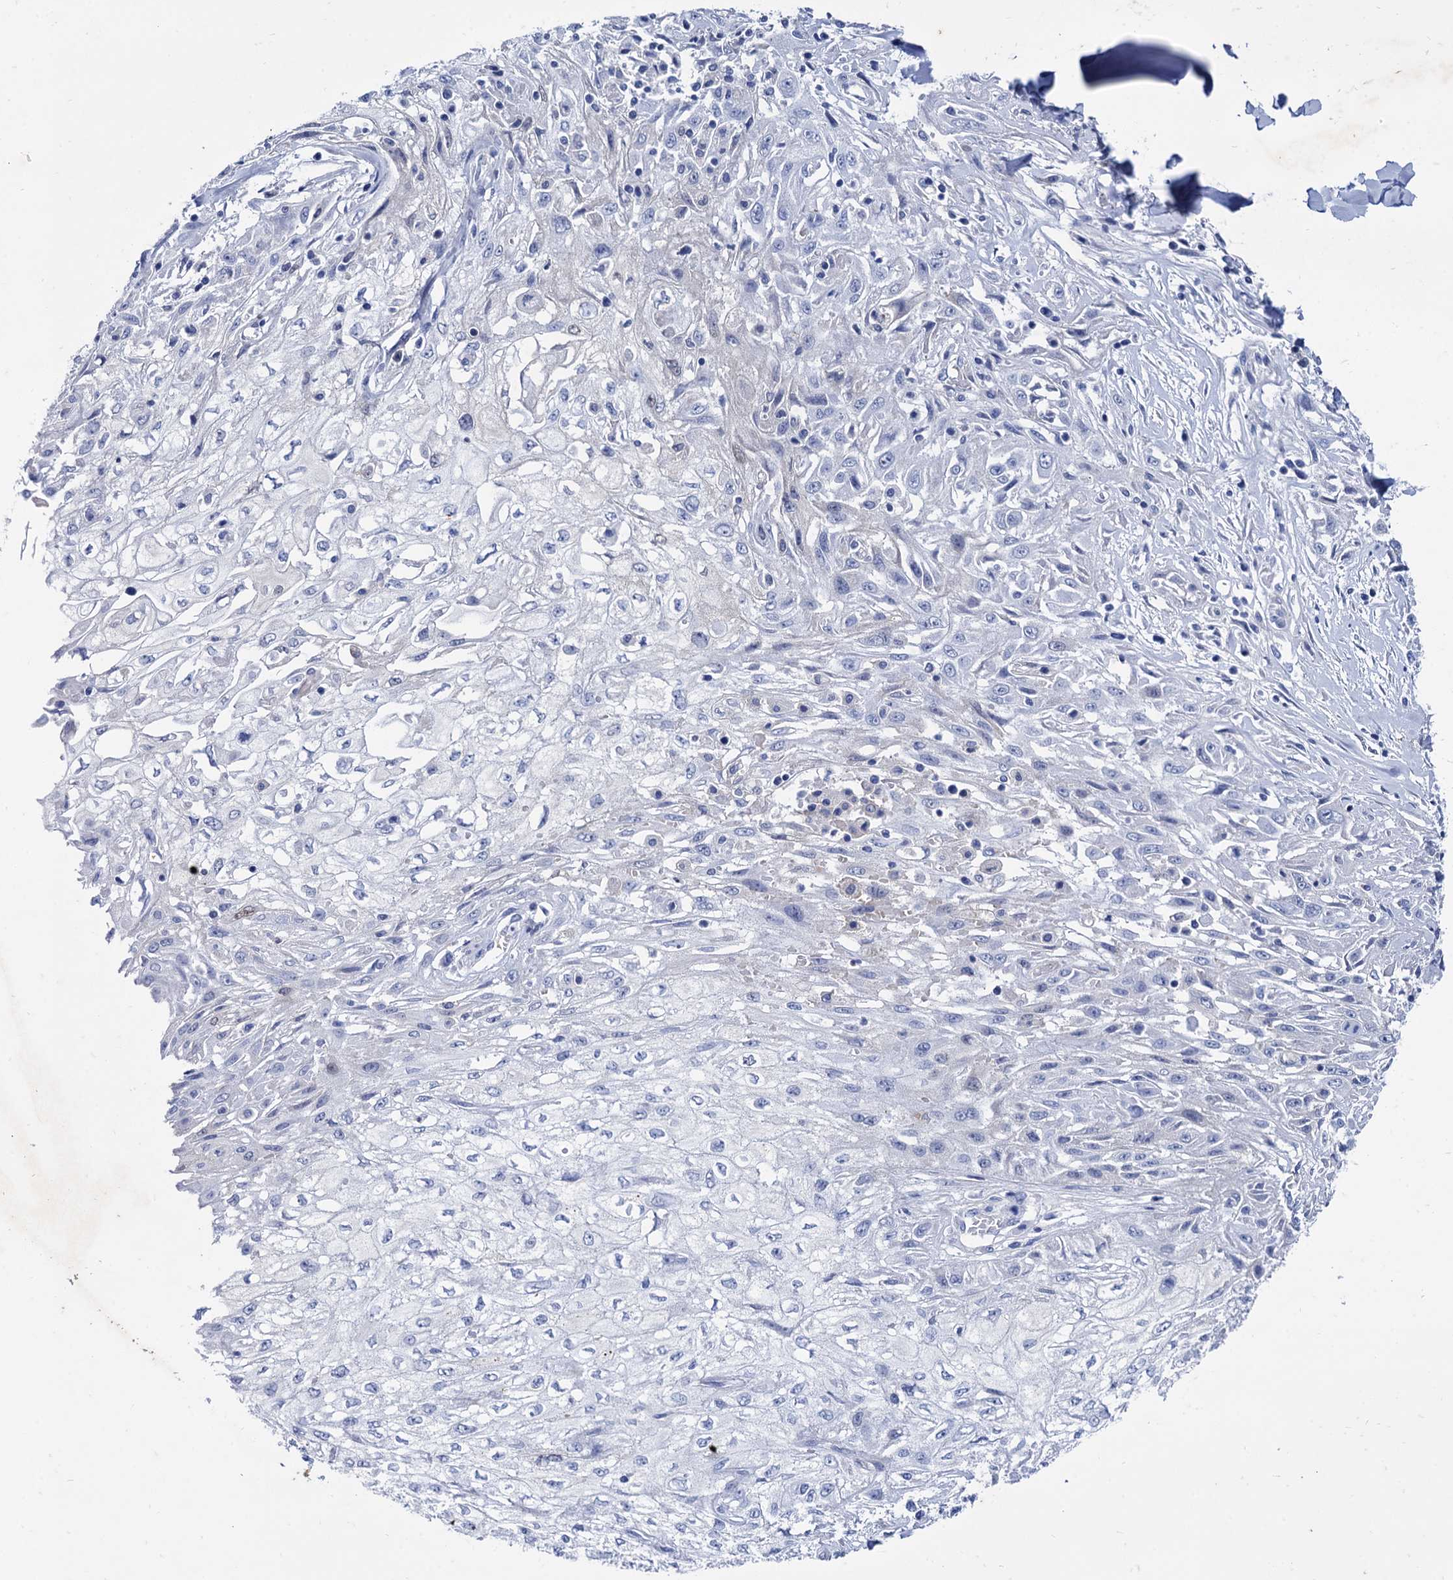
{"staining": {"intensity": "negative", "quantity": "none", "location": "none"}, "tissue": "skin cancer", "cell_type": "Tumor cells", "image_type": "cancer", "snomed": [{"axis": "morphology", "description": "Squamous cell carcinoma, NOS"}, {"axis": "morphology", "description": "Squamous cell carcinoma, metastatic, NOS"}, {"axis": "topography", "description": "Skin"}, {"axis": "topography", "description": "Lymph node"}], "caption": "An image of human squamous cell carcinoma (skin) is negative for staining in tumor cells.", "gene": "TMEM72", "patient": {"sex": "male", "age": 75}}